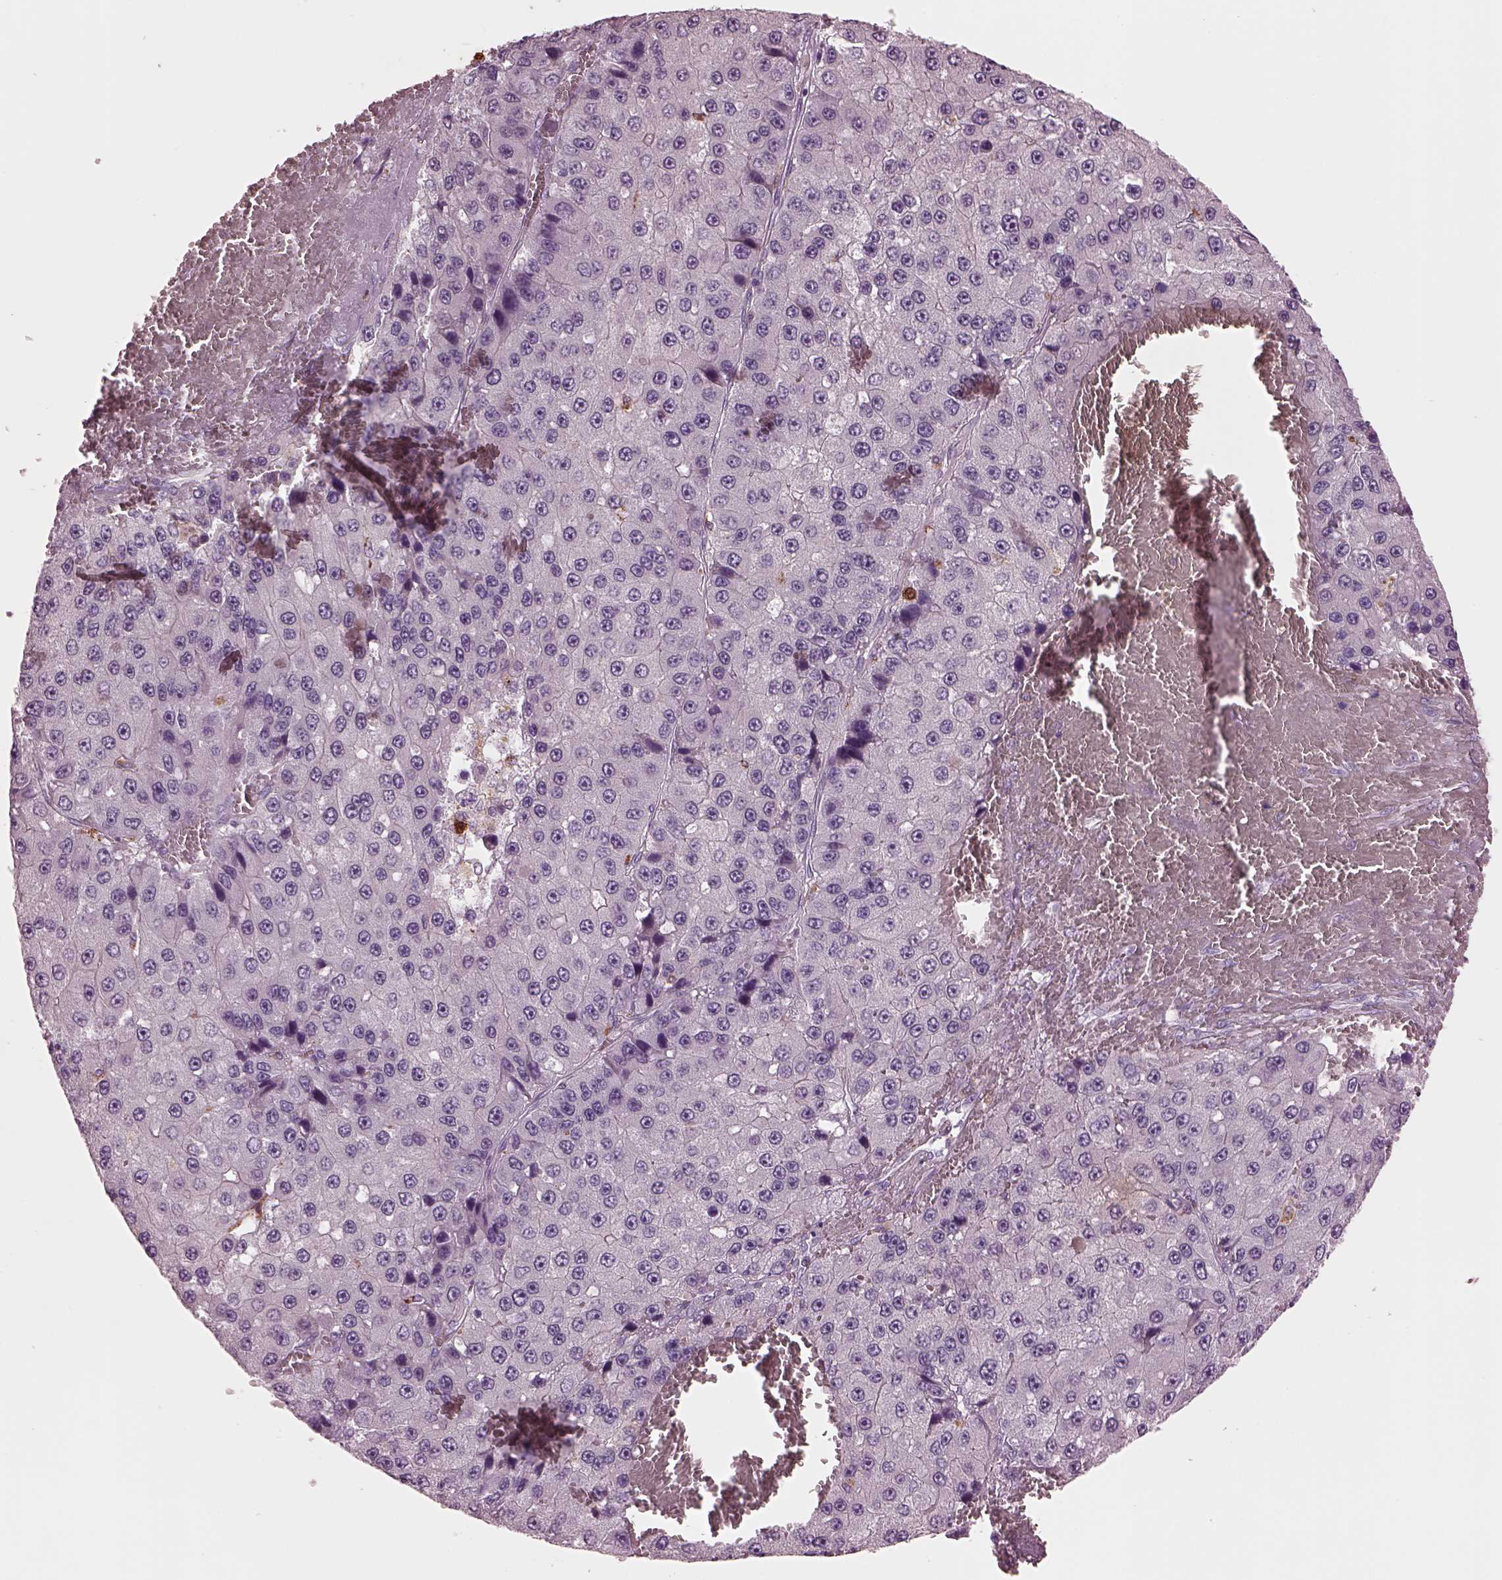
{"staining": {"intensity": "negative", "quantity": "none", "location": "none"}, "tissue": "liver cancer", "cell_type": "Tumor cells", "image_type": "cancer", "snomed": [{"axis": "morphology", "description": "Carcinoma, Hepatocellular, NOS"}, {"axis": "topography", "description": "Liver"}], "caption": "The micrograph displays no staining of tumor cells in liver hepatocellular carcinoma.", "gene": "SLAMF8", "patient": {"sex": "female", "age": 73}}